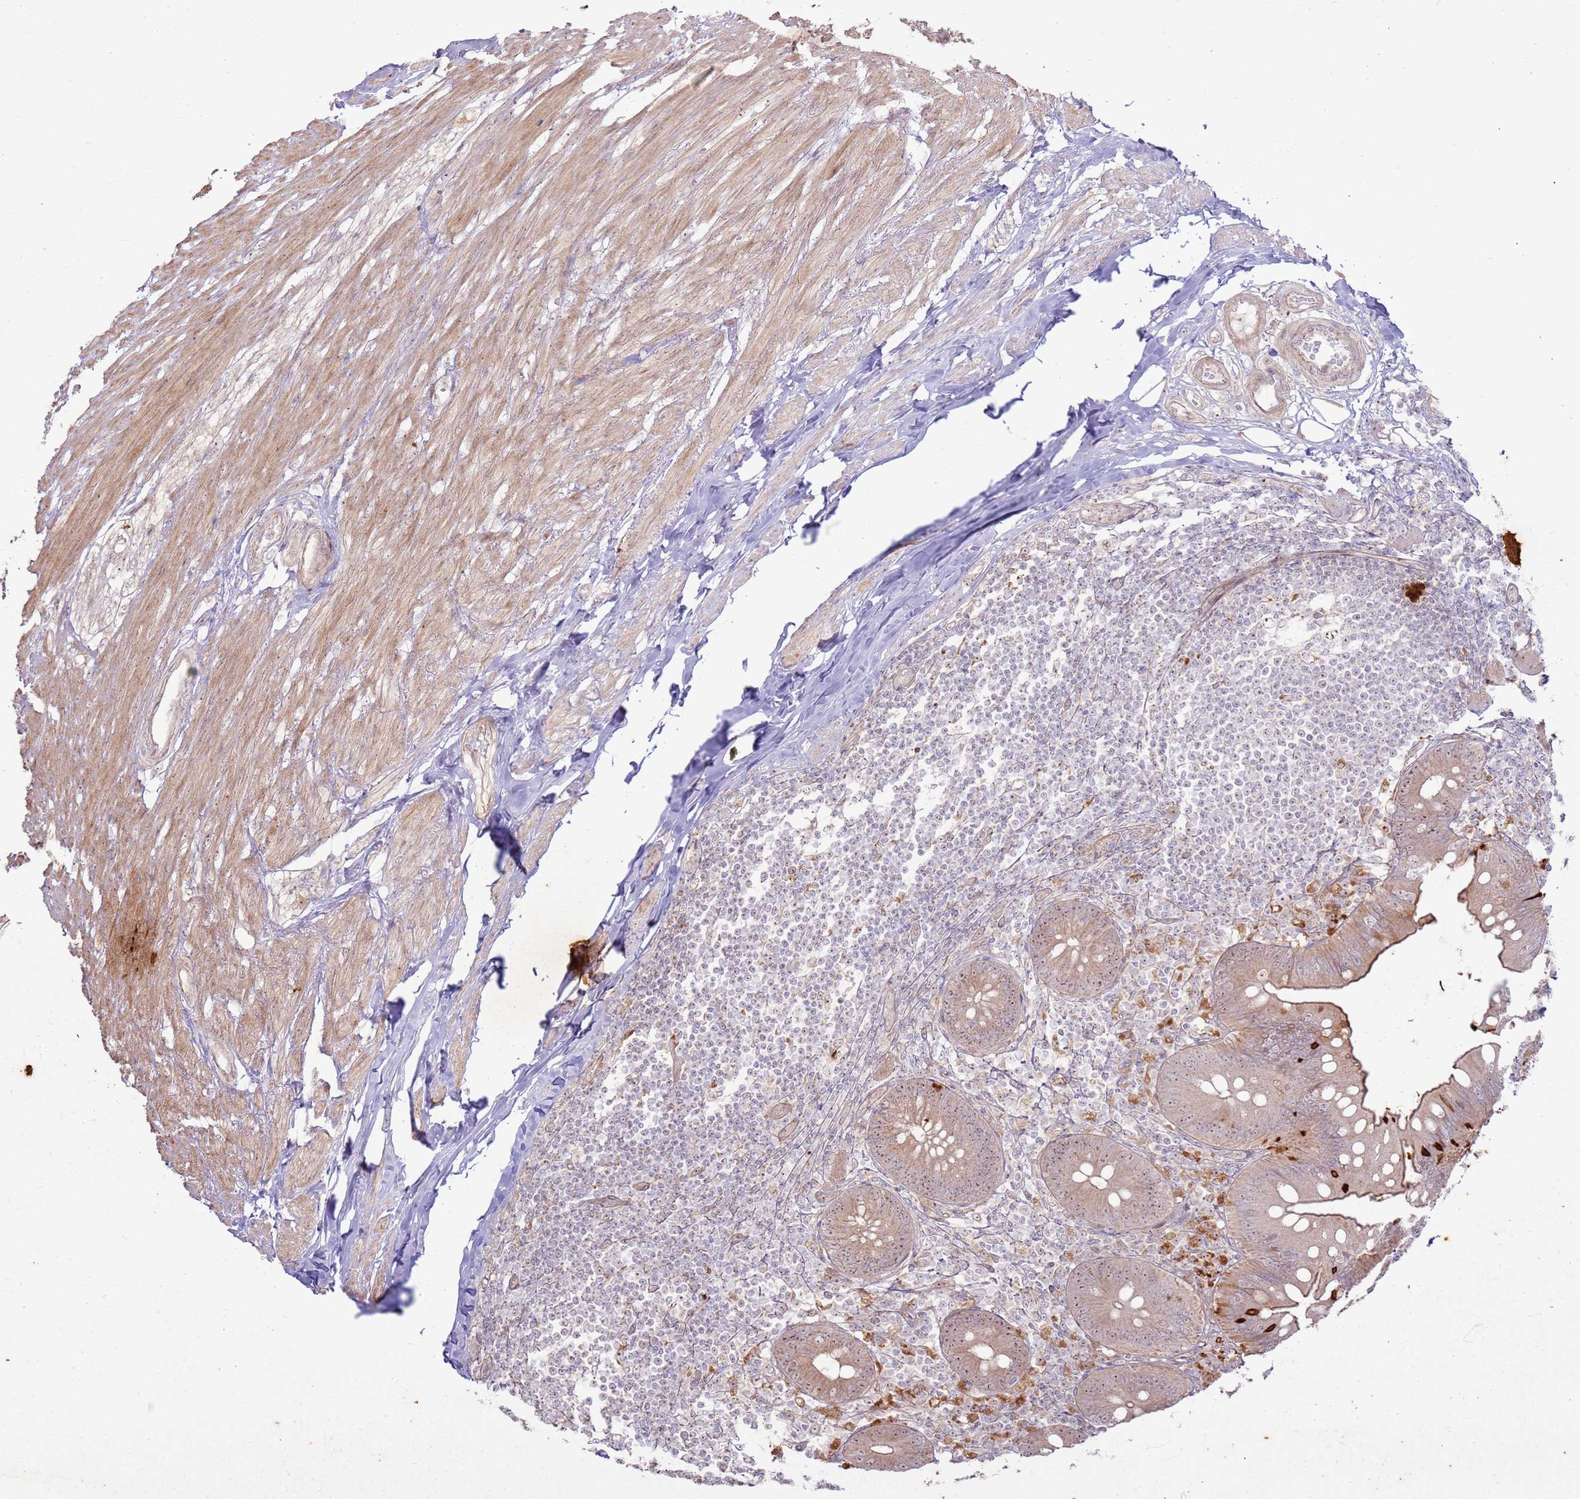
{"staining": {"intensity": "moderate", "quantity": ">75%", "location": "cytoplasmic/membranous,nuclear"}, "tissue": "appendix", "cell_type": "Glandular cells", "image_type": "normal", "snomed": [{"axis": "morphology", "description": "Normal tissue, NOS"}, {"axis": "topography", "description": "Appendix"}], "caption": "Brown immunohistochemical staining in normal appendix demonstrates moderate cytoplasmic/membranous,nuclear positivity in about >75% of glandular cells.", "gene": "CNPY1", "patient": {"sex": "female", "age": 62}}